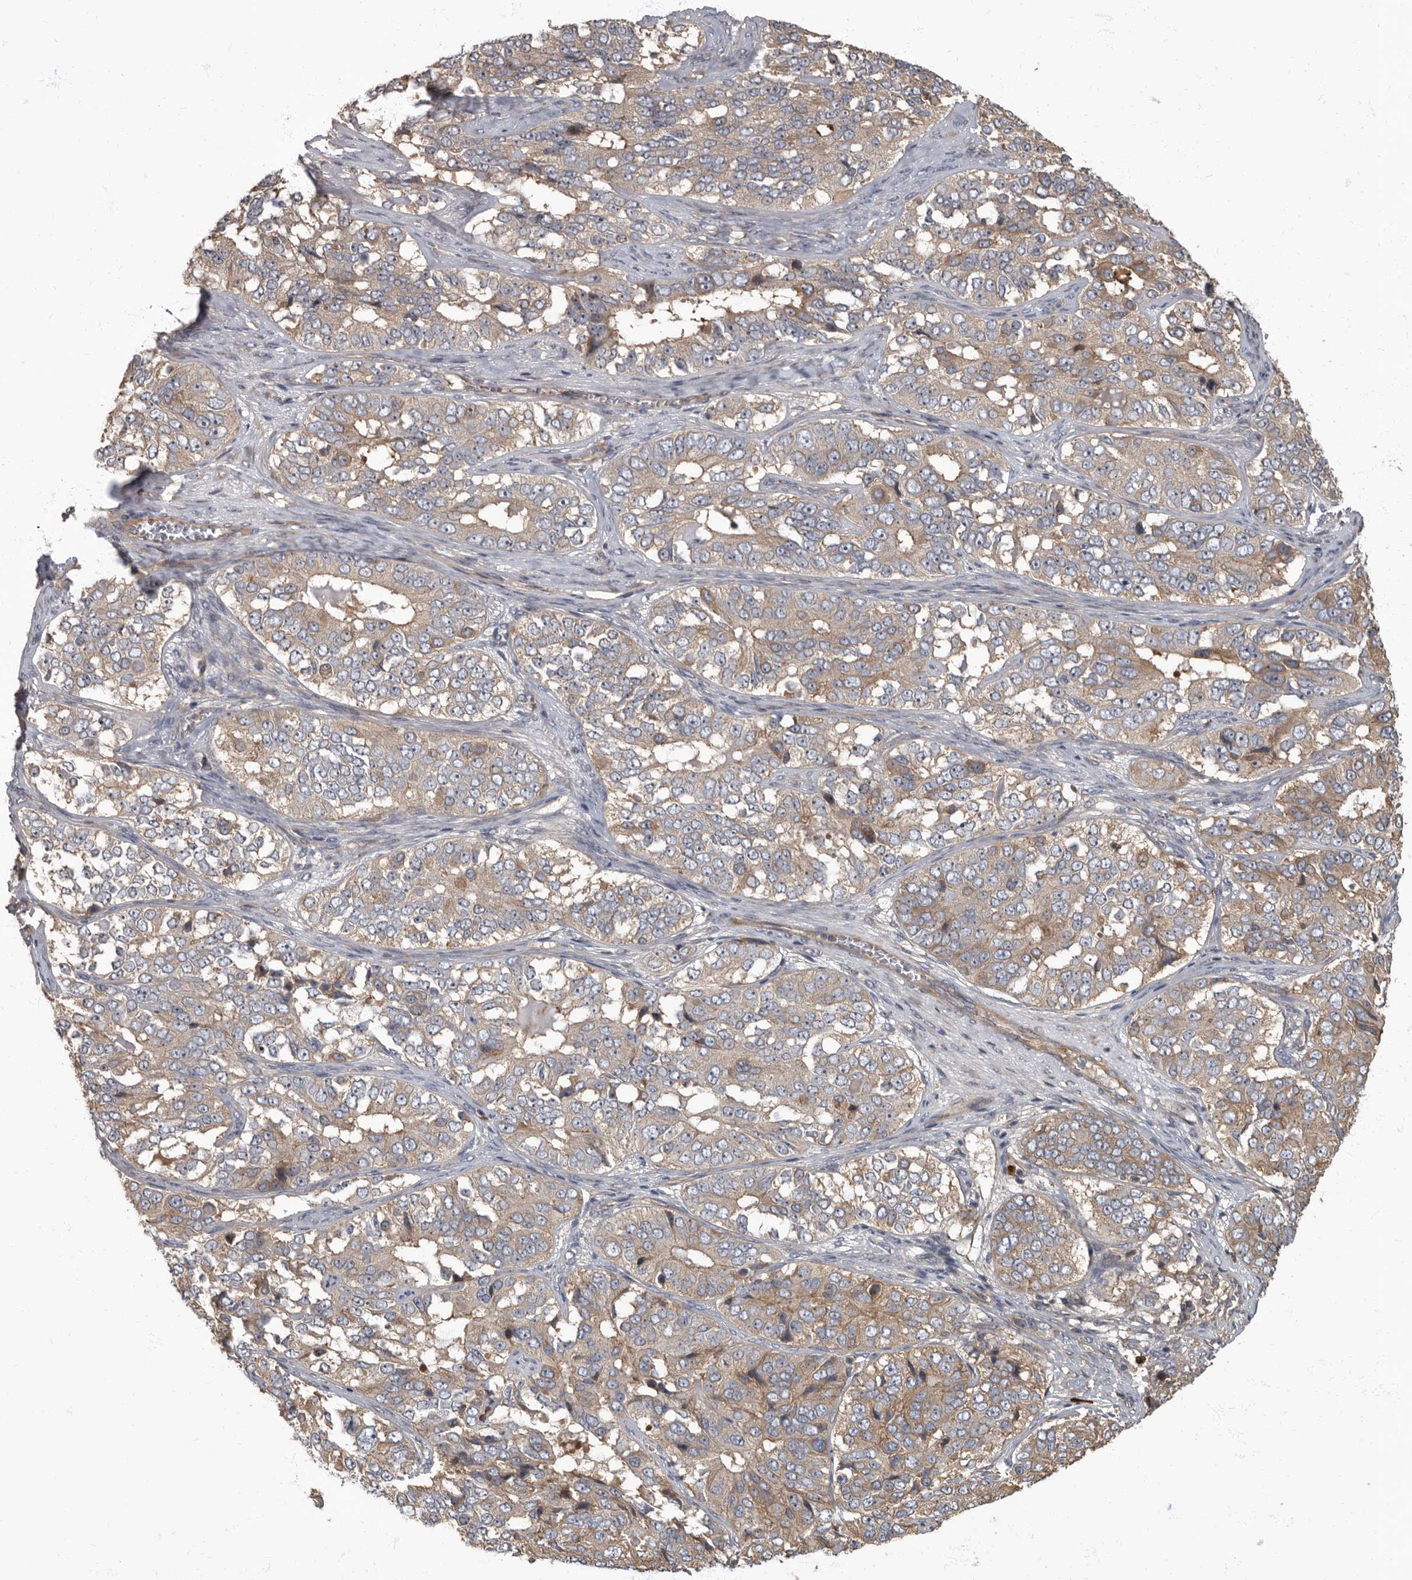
{"staining": {"intensity": "weak", "quantity": ">75%", "location": "cytoplasmic/membranous"}, "tissue": "ovarian cancer", "cell_type": "Tumor cells", "image_type": "cancer", "snomed": [{"axis": "morphology", "description": "Carcinoma, endometroid"}, {"axis": "topography", "description": "Ovary"}], "caption": "Ovarian cancer tissue exhibits weak cytoplasmic/membranous positivity in approximately >75% of tumor cells Ihc stains the protein in brown and the nuclei are stained blue.", "gene": "DAAM1", "patient": {"sex": "female", "age": 51}}